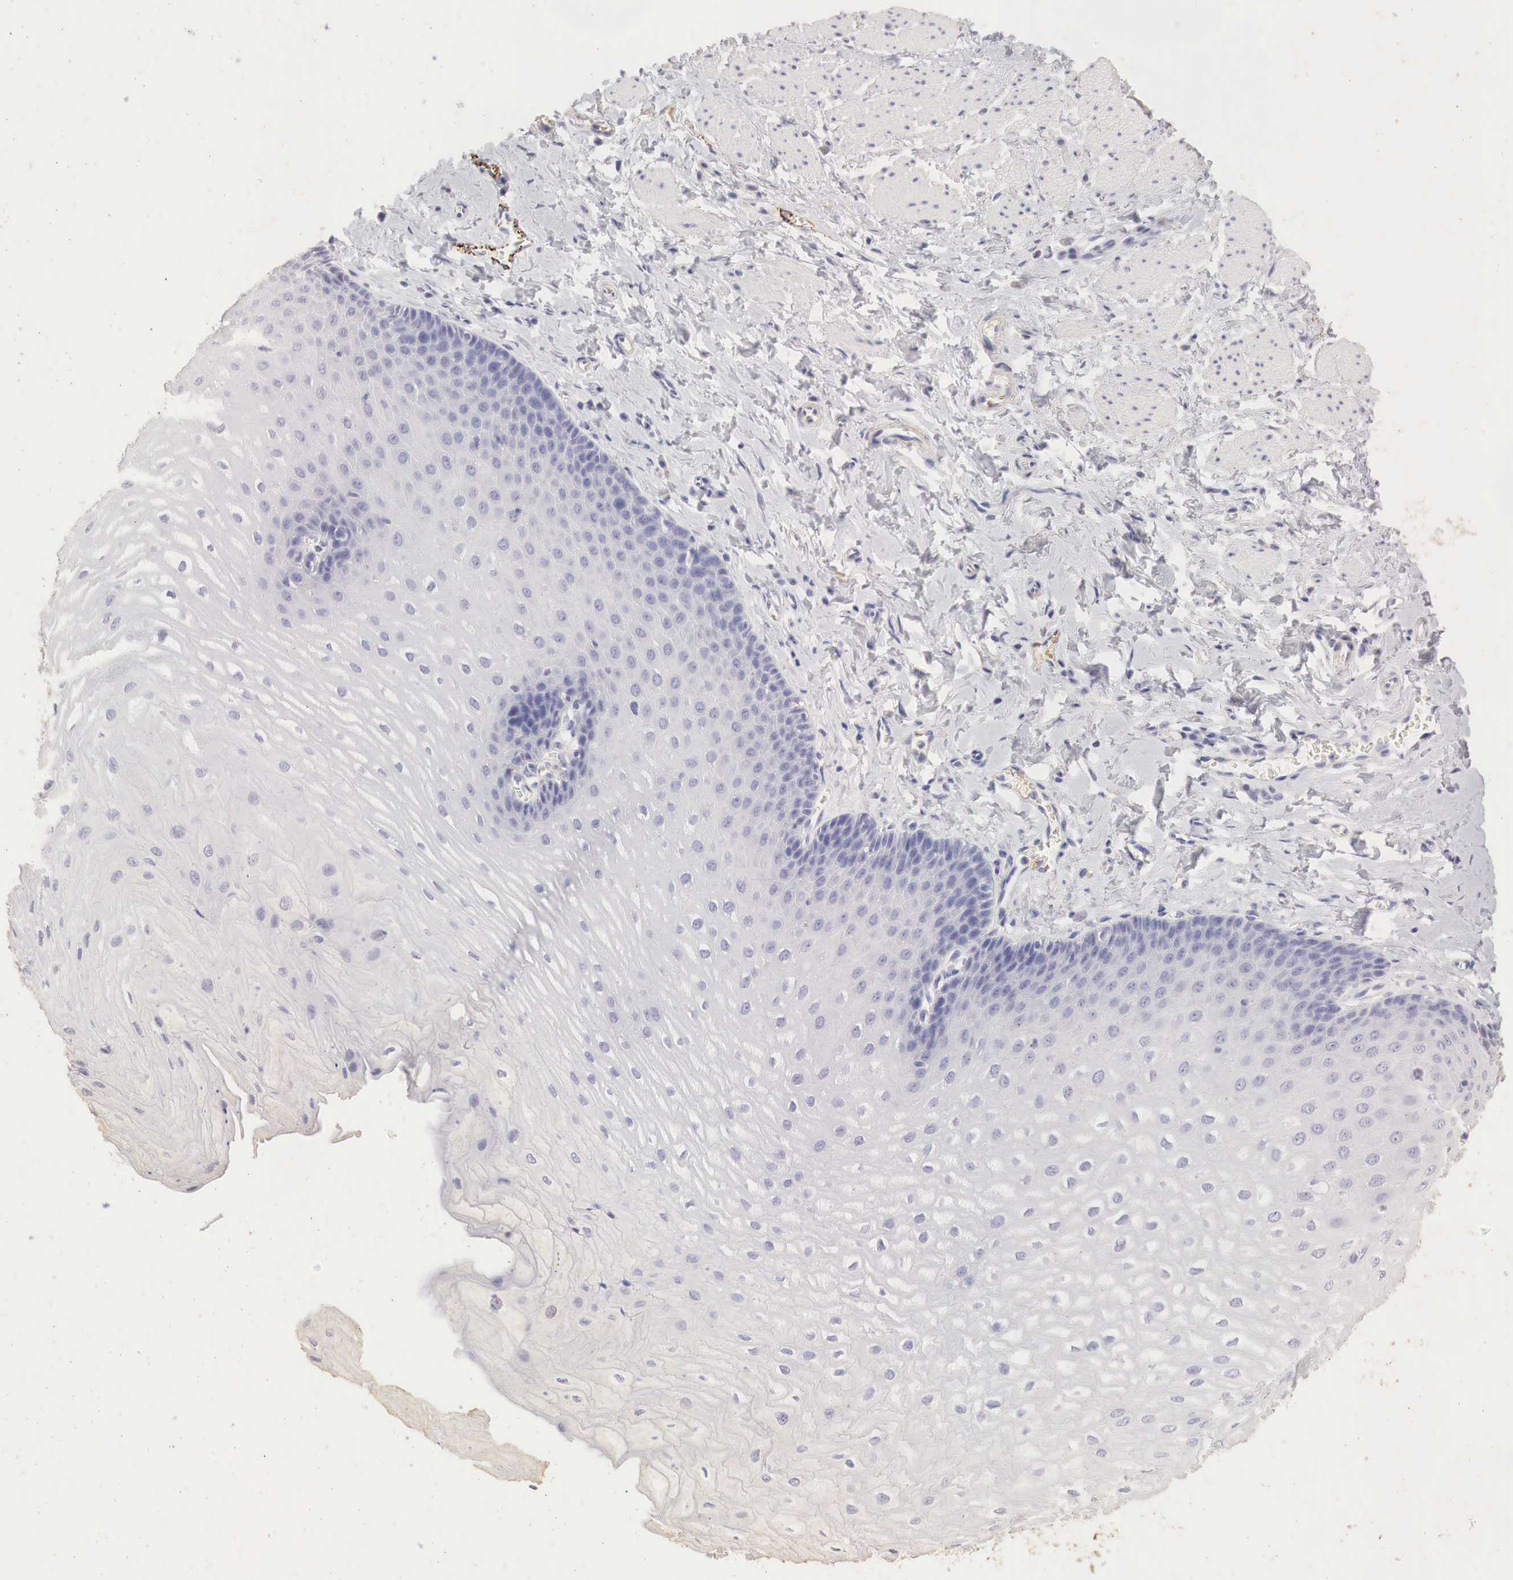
{"staining": {"intensity": "negative", "quantity": "none", "location": "none"}, "tissue": "esophagus", "cell_type": "Squamous epithelial cells", "image_type": "normal", "snomed": [{"axis": "morphology", "description": "Normal tissue, NOS"}, {"axis": "topography", "description": "Esophagus"}], "caption": "Immunohistochemistry of benign human esophagus displays no positivity in squamous epithelial cells.", "gene": "OTC", "patient": {"sex": "male", "age": 70}}